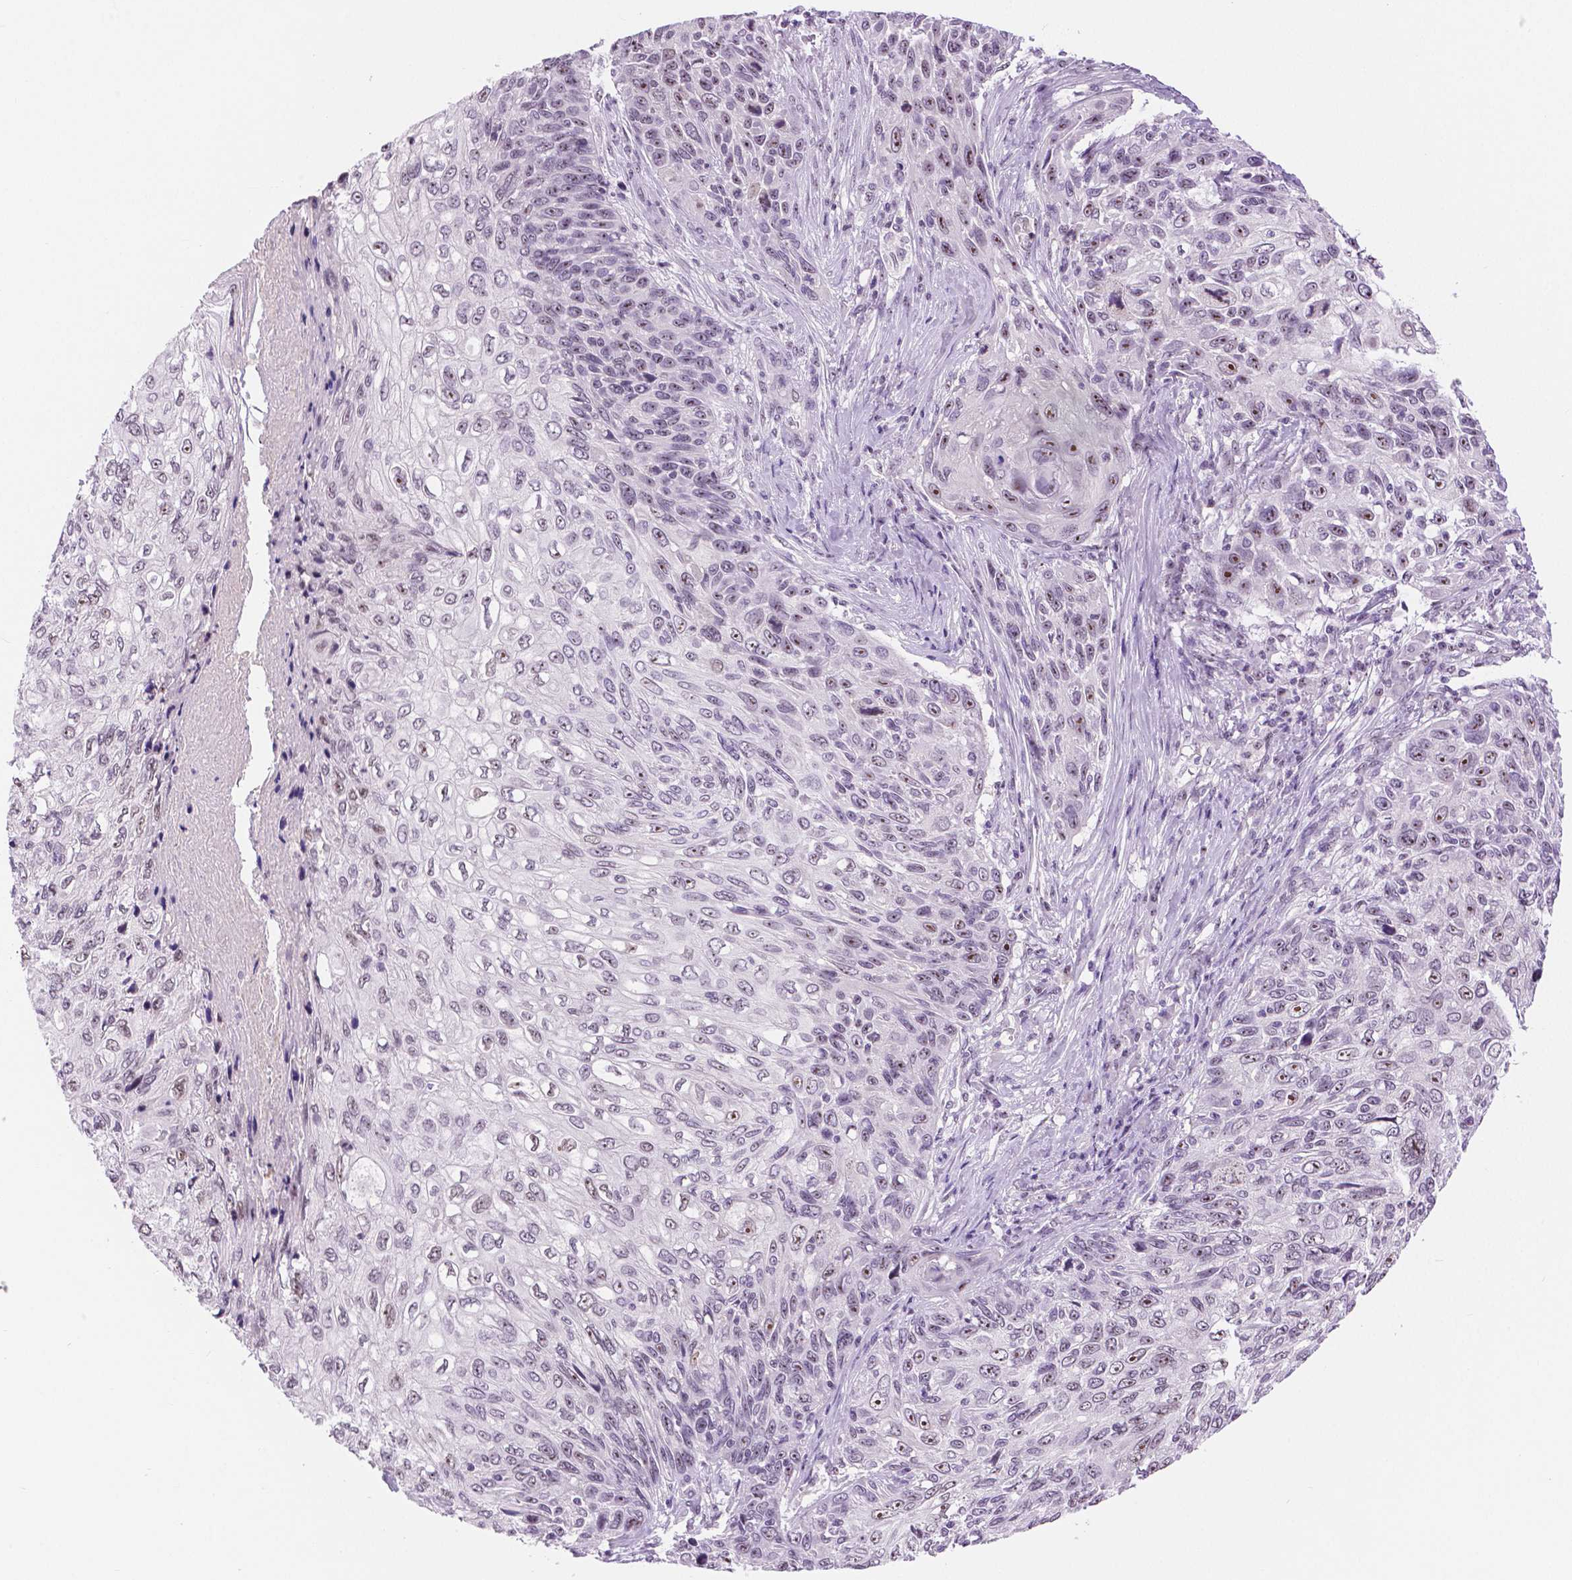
{"staining": {"intensity": "moderate", "quantity": "<25%", "location": "nuclear"}, "tissue": "skin cancer", "cell_type": "Tumor cells", "image_type": "cancer", "snomed": [{"axis": "morphology", "description": "Squamous cell carcinoma, NOS"}, {"axis": "topography", "description": "Skin"}], "caption": "Immunohistochemistry of skin squamous cell carcinoma reveals low levels of moderate nuclear staining in approximately <25% of tumor cells. Ihc stains the protein of interest in brown and the nuclei are stained blue.", "gene": "NHP2", "patient": {"sex": "male", "age": 92}}